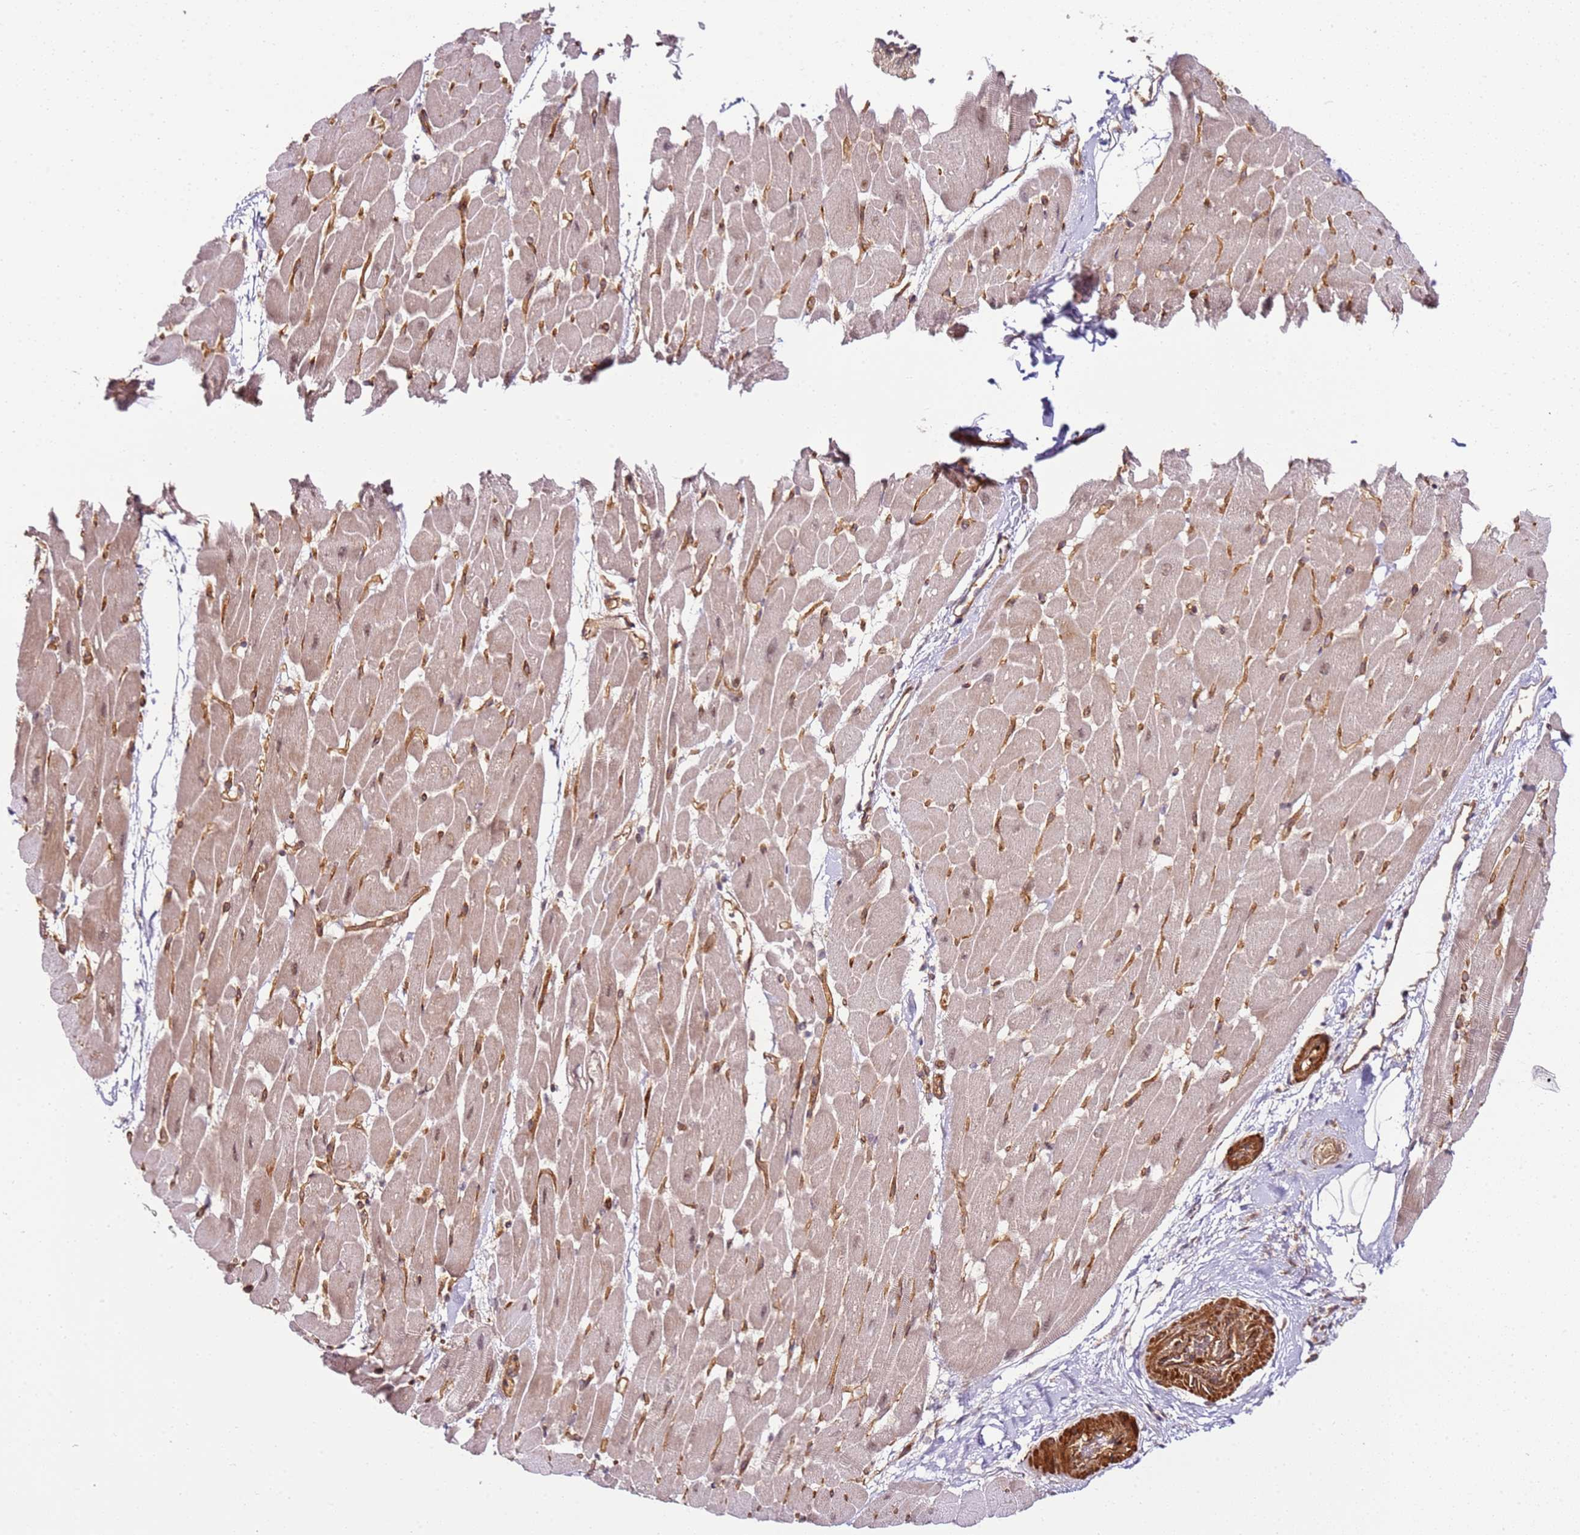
{"staining": {"intensity": "weak", "quantity": ">75%", "location": "cytoplasmic/membranous"}, "tissue": "heart muscle", "cell_type": "Cardiomyocytes", "image_type": "normal", "snomed": [{"axis": "morphology", "description": "Normal tissue, NOS"}, {"axis": "topography", "description": "Heart"}], "caption": "Heart muscle was stained to show a protein in brown. There is low levels of weak cytoplasmic/membranous staining in about >75% of cardiomyocytes. (DAB (3,3'-diaminobenzidine) = brown stain, brightfield microscopy at high magnification).", "gene": "CCNYL1", "patient": {"sex": "male", "age": 37}}